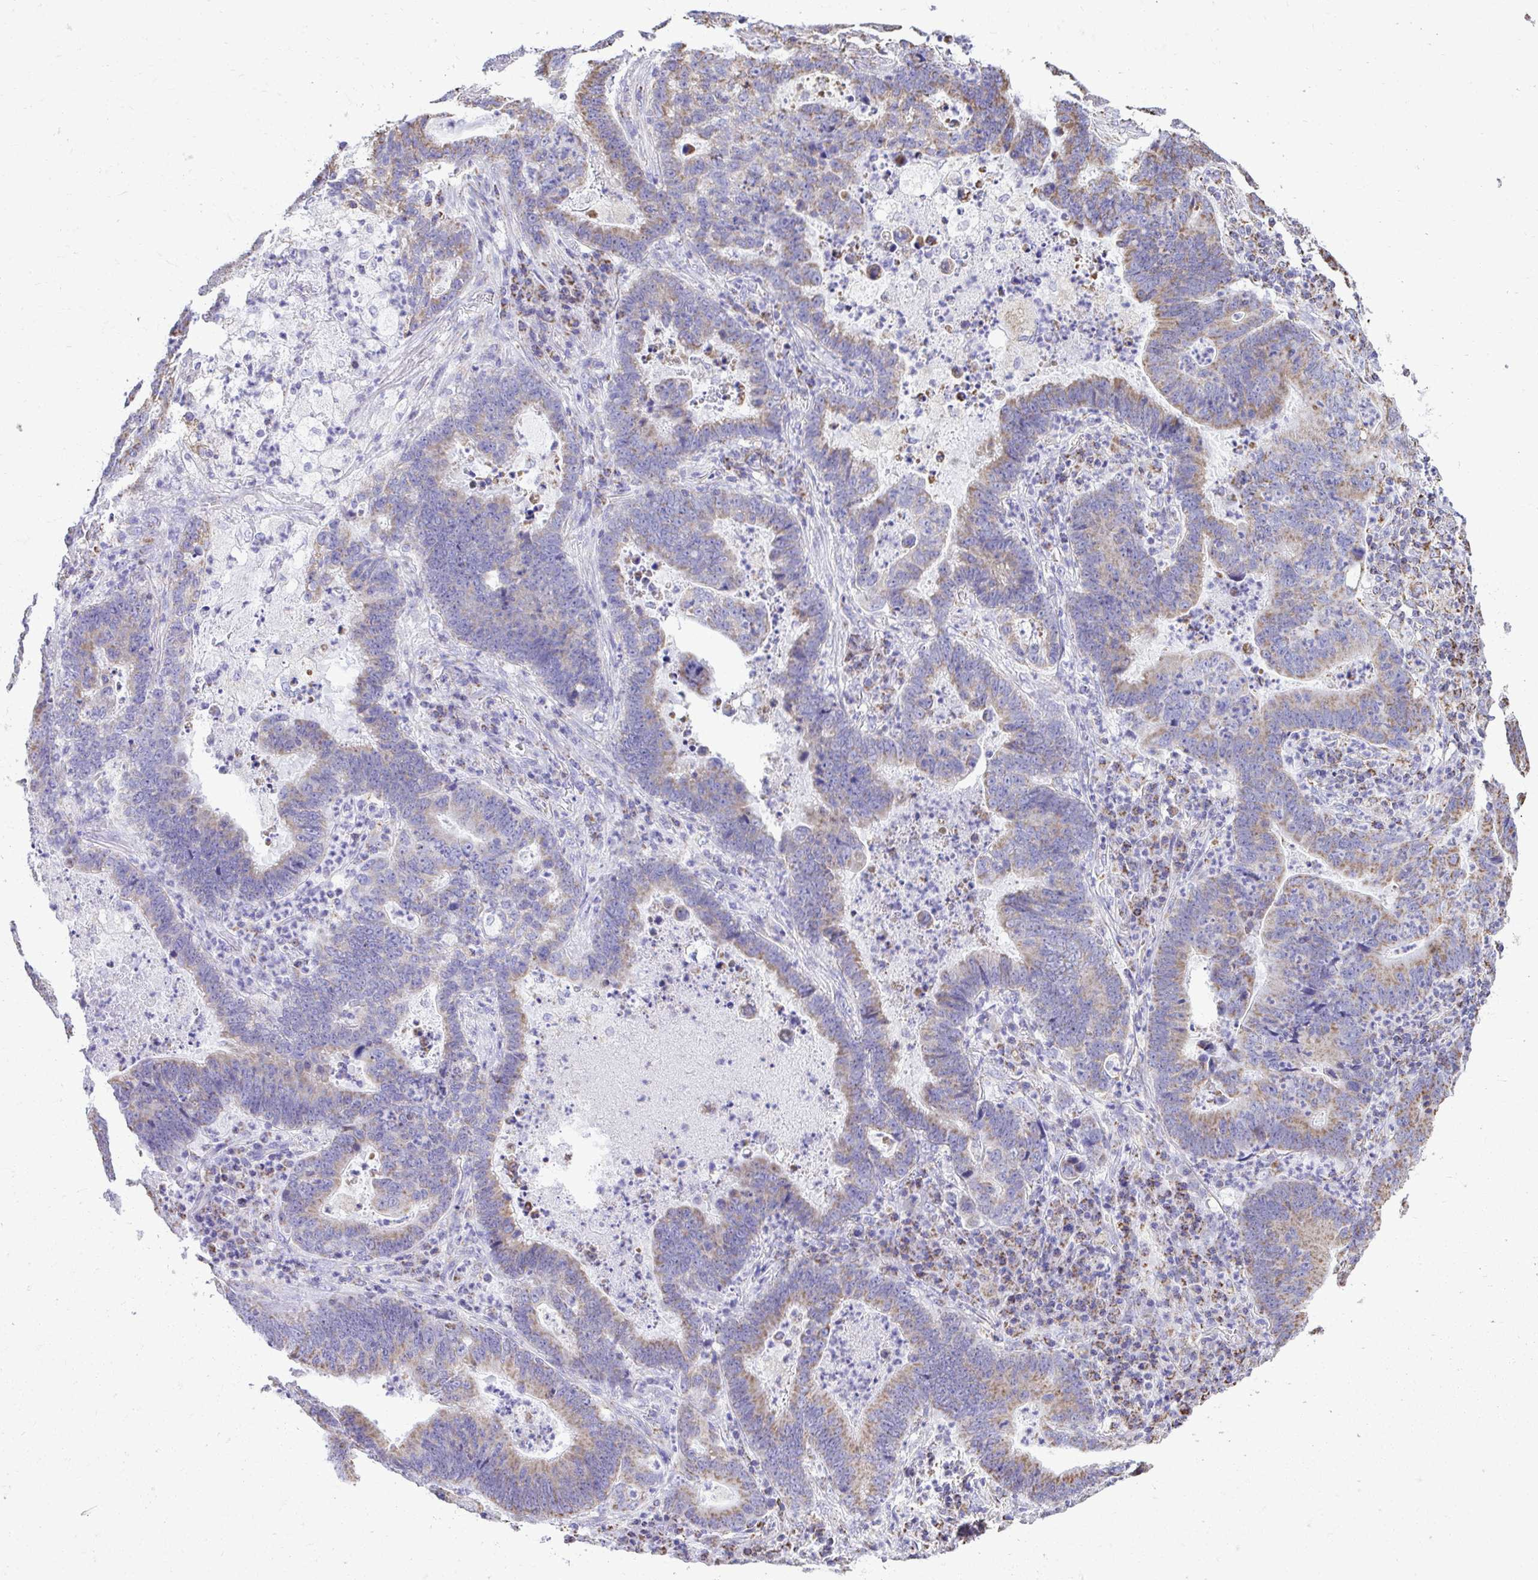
{"staining": {"intensity": "moderate", "quantity": "25%-75%", "location": "cytoplasmic/membranous"}, "tissue": "lung cancer", "cell_type": "Tumor cells", "image_type": "cancer", "snomed": [{"axis": "morphology", "description": "Aneuploidy"}, {"axis": "morphology", "description": "Adenocarcinoma, NOS"}, {"axis": "morphology", "description": "Adenocarcinoma primary or metastatic"}, {"axis": "topography", "description": "Lung"}], "caption": "Immunohistochemistry photomicrograph of lung adenocarcinoma stained for a protein (brown), which shows medium levels of moderate cytoplasmic/membranous expression in about 25%-75% of tumor cells.", "gene": "MPZL2", "patient": {"sex": "female", "age": 75}}